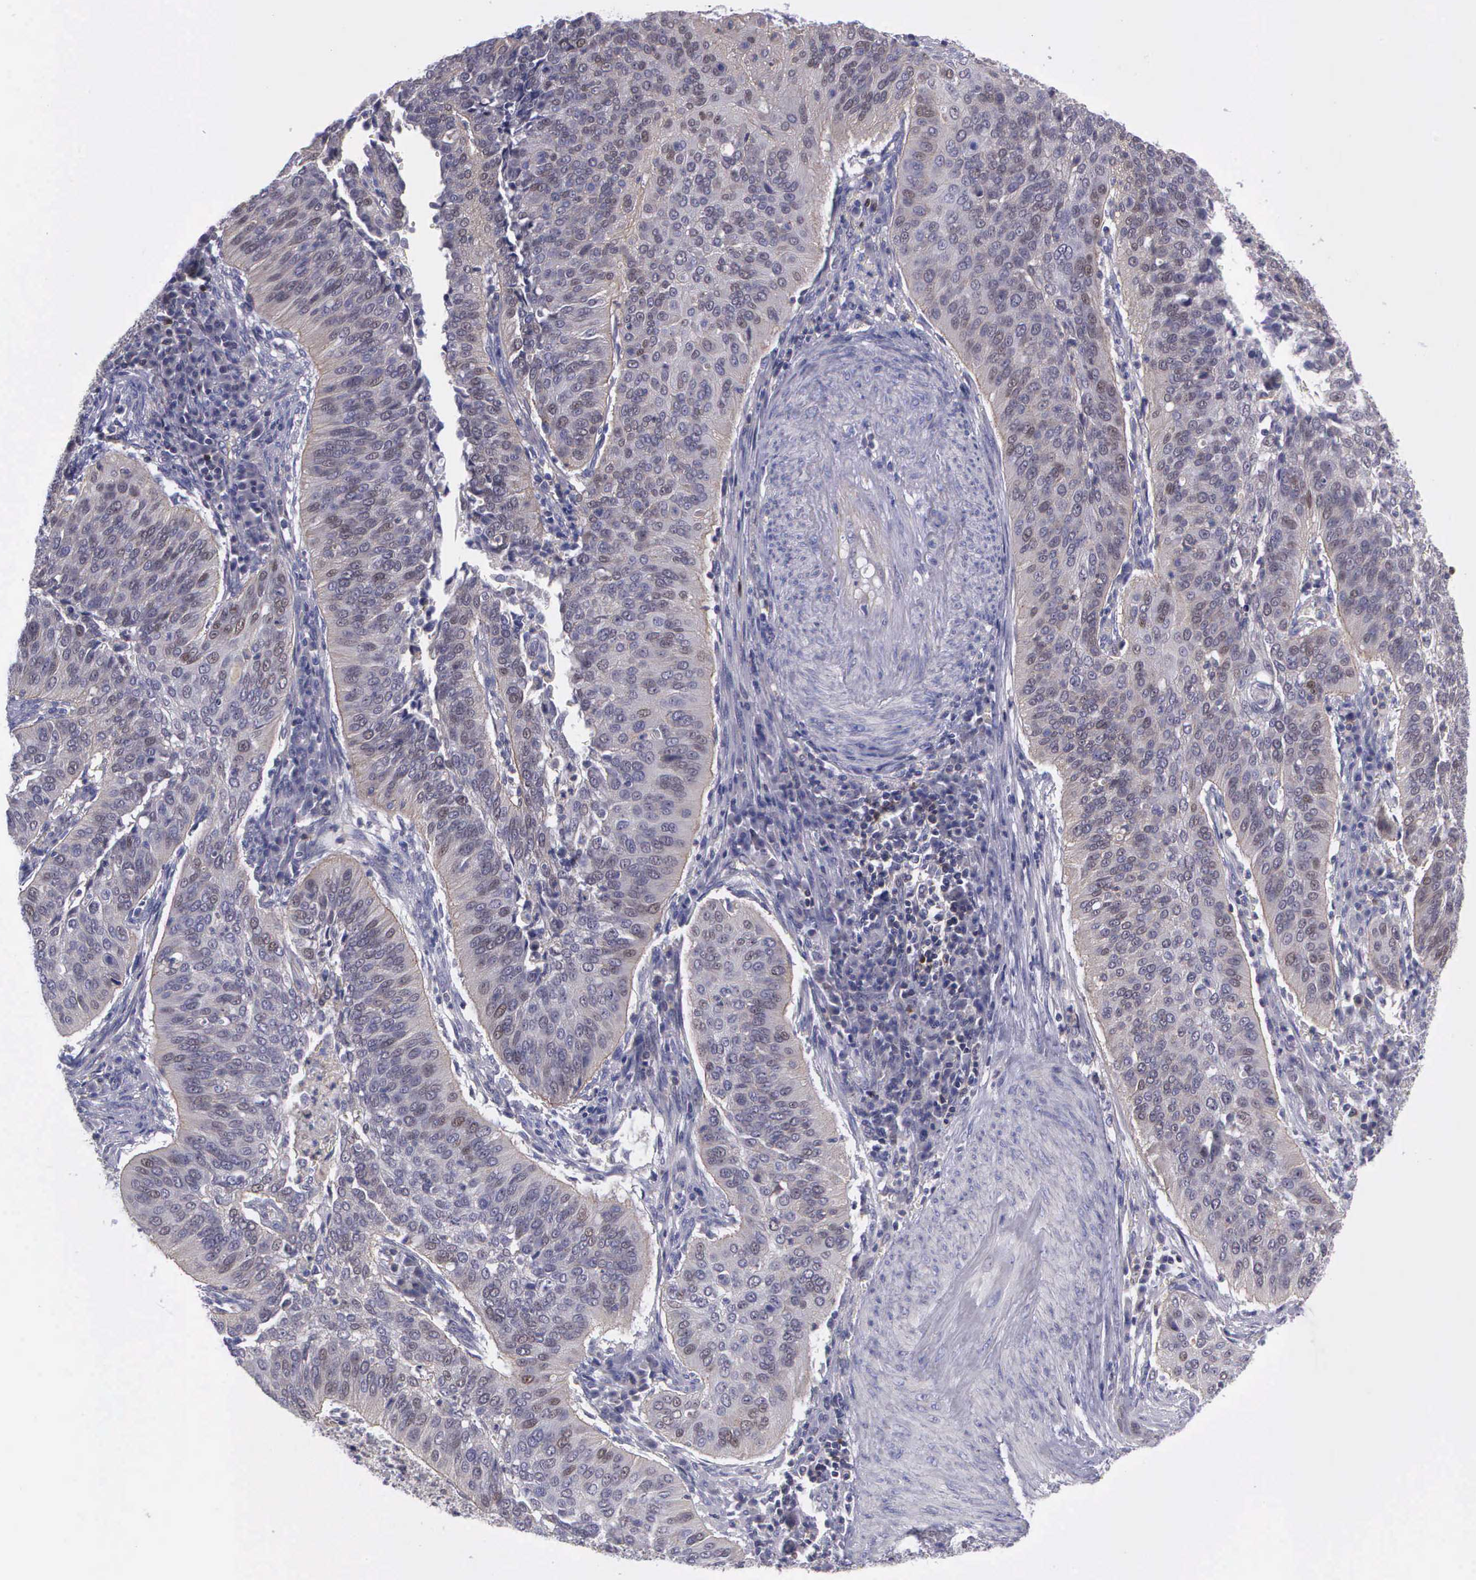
{"staining": {"intensity": "weak", "quantity": "<25%", "location": "nuclear"}, "tissue": "cervical cancer", "cell_type": "Tumor cells", "image_type": "cancer", "snomed": [{"axis": "morphology", "description": "Squamous cell carcinoma, NOS"}, {"axis": "topography", "description": "Cervix"}], "caption": "IHC image of neoplastic tissue: cervical squamous cell carcinoma stained with DAB (3,3'-diaminobenzidine) exhibits no significant protein staining in tumor cells. (Stains: DAB IHC with hematoxylin counter stain, Microscopy: brightfield microscopy at high magnification).", "gene": "MICAL3", "patient": {"sex": "female", "age": 39}}